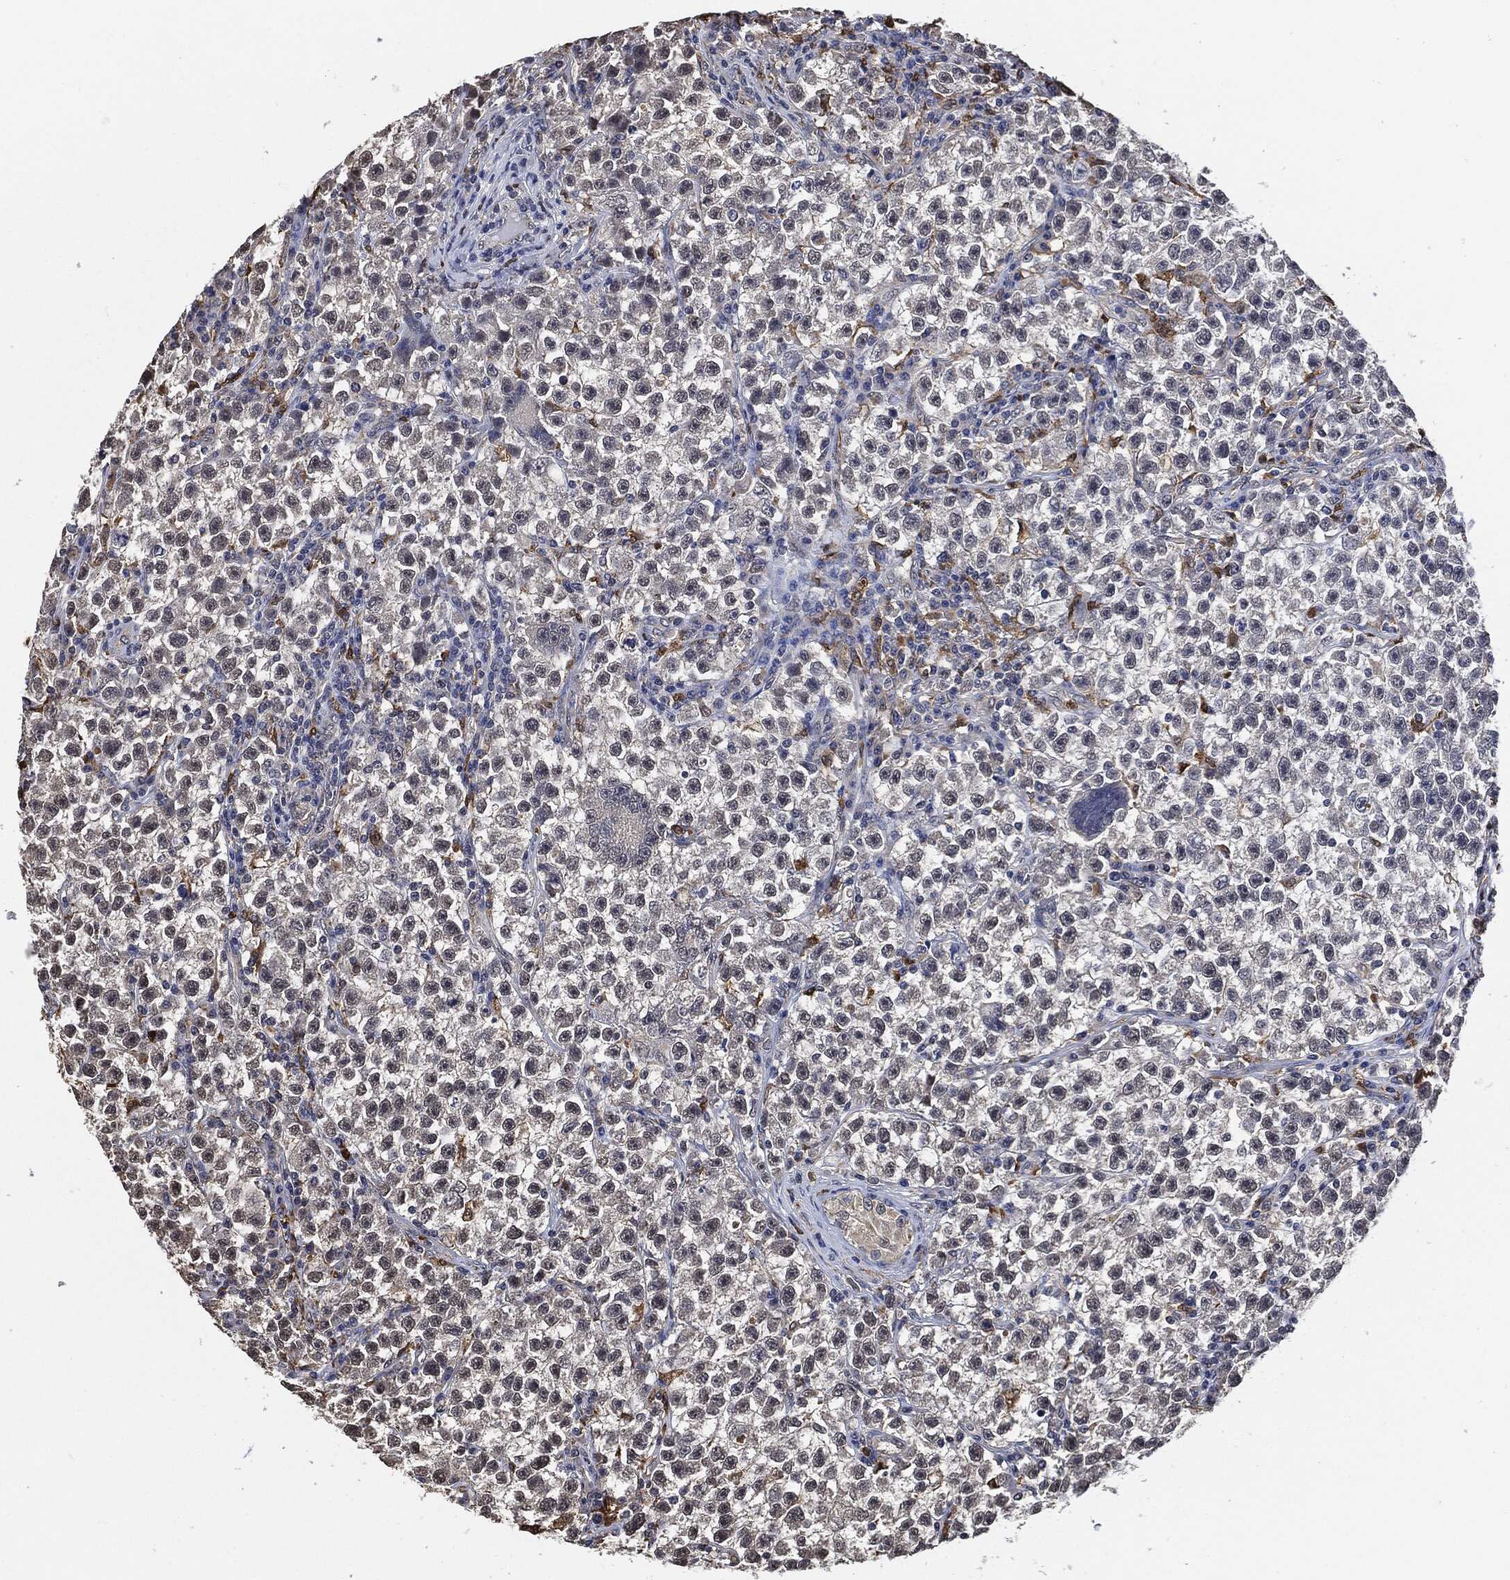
{"staining": {"intensity": "negative", "quantity": "none", "location": "none"}, "tissue": "testis cancer", "cell_type": "Tumor cells", "image_type": "cancer", "snomed": [{"axis": "morphology", "description": "Seminoma, NOS"}, {"axis": "topography", "description": "Testis"}], "caption": "An image of human seminoma (testis) is negative for staining in tumor cells.", "gene": "S100A9", "patient": {"sex": "male", "age": 22}}